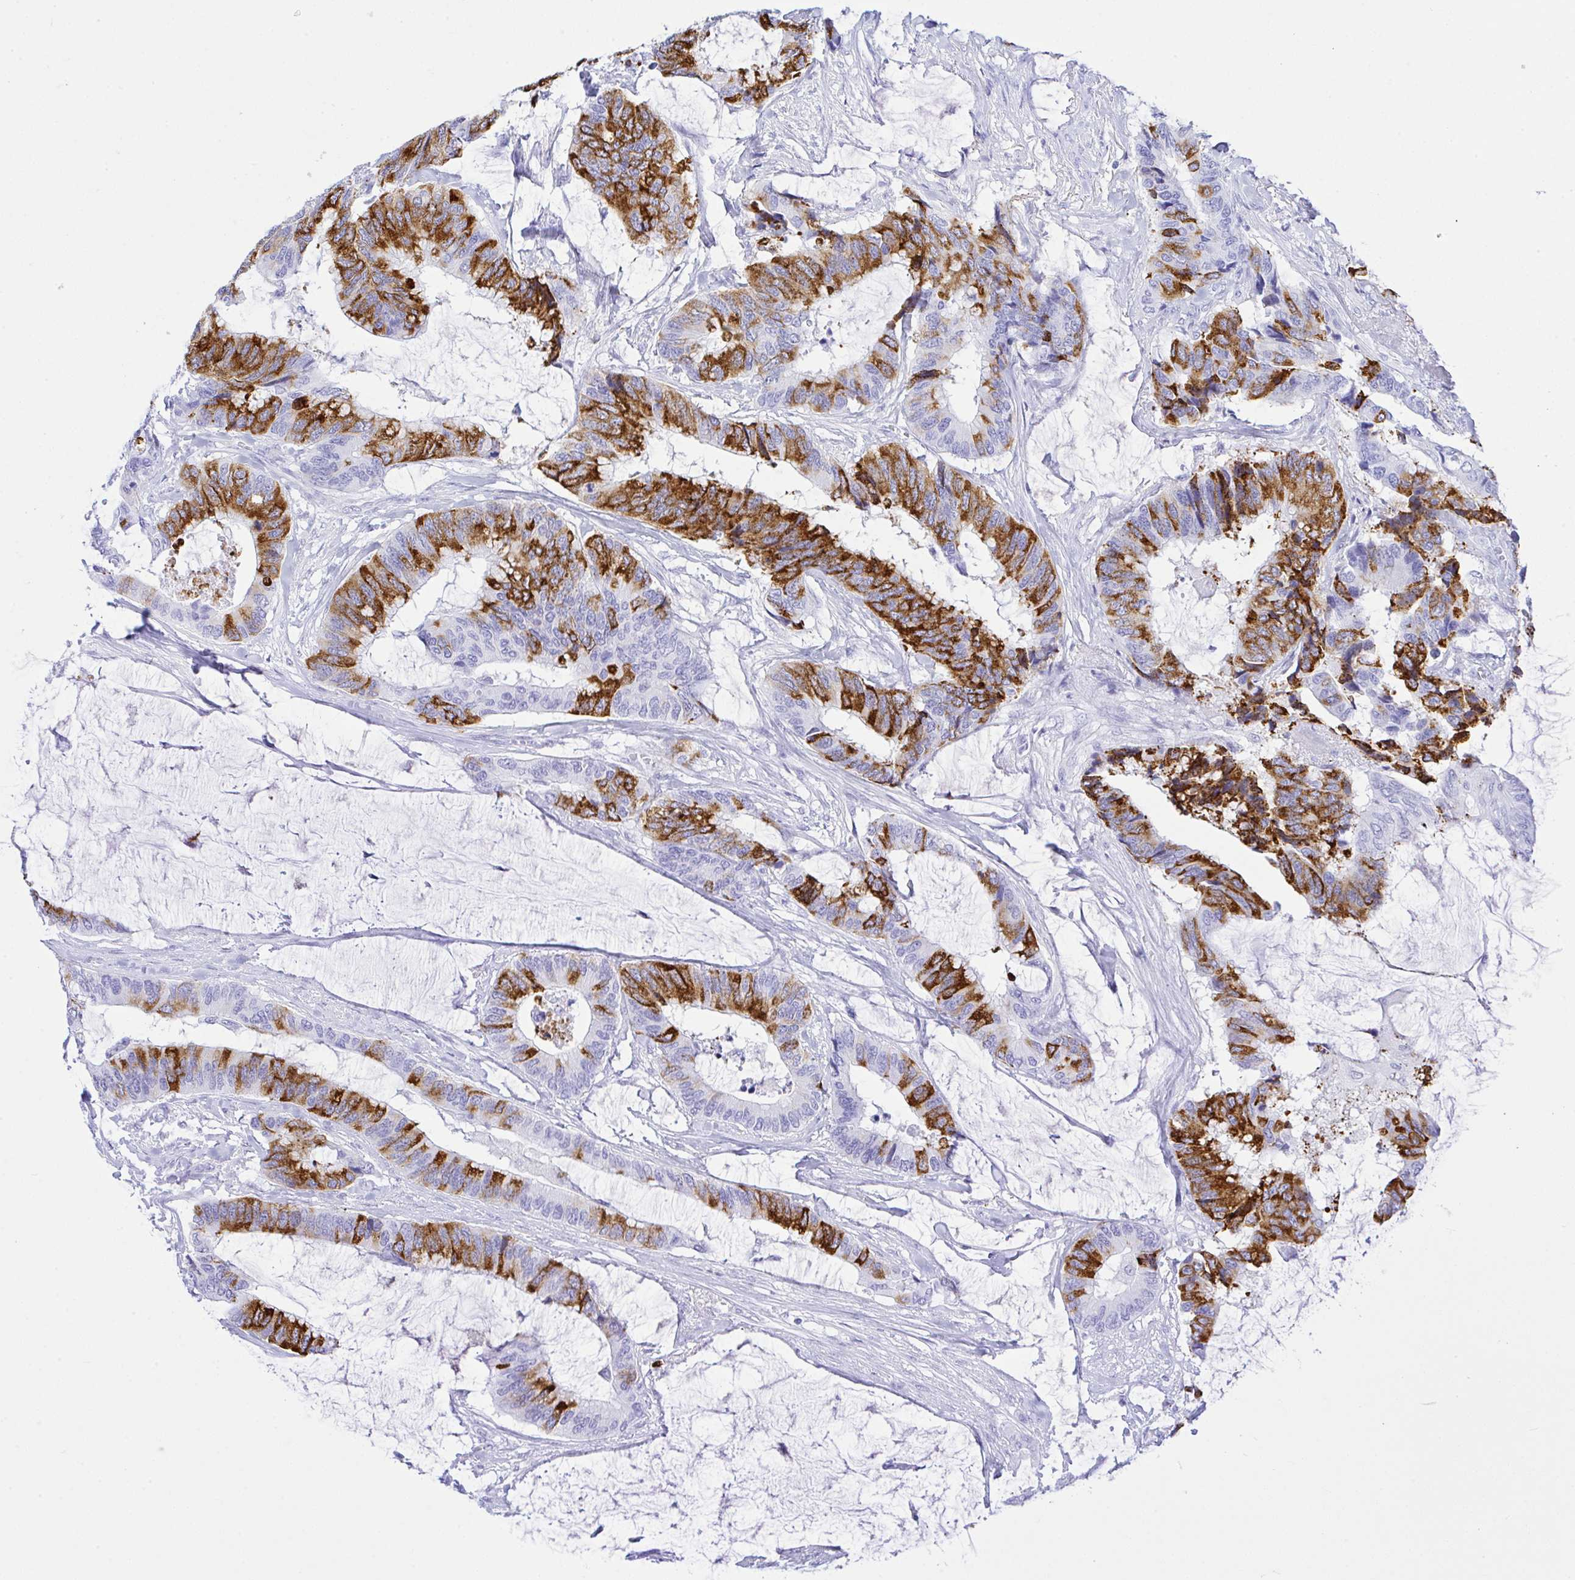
{"staining": {"intensity": "strong", "quantity": "25%-75%", "location": "cytoplasmic/membranous"}, "tissue": "colorectal cancer", "cell_type": "Tumor cells", "image_type": "cancer", "snomed": [{"axis": "morphology", "description": "Adenocarcinoma, NOS"}, {"axis": "topography", "description": "Rectum"}], "caption": "Colorectal adenocarcinoma tissue displays strong cytoplasmic/membranous staining in approximately 25%-75% of tumor cells (DAB = brown stain, brightfield microscopy at high magnification).", "gene": "SELENOV", "patient": {"sex": "female", "age": 59}}